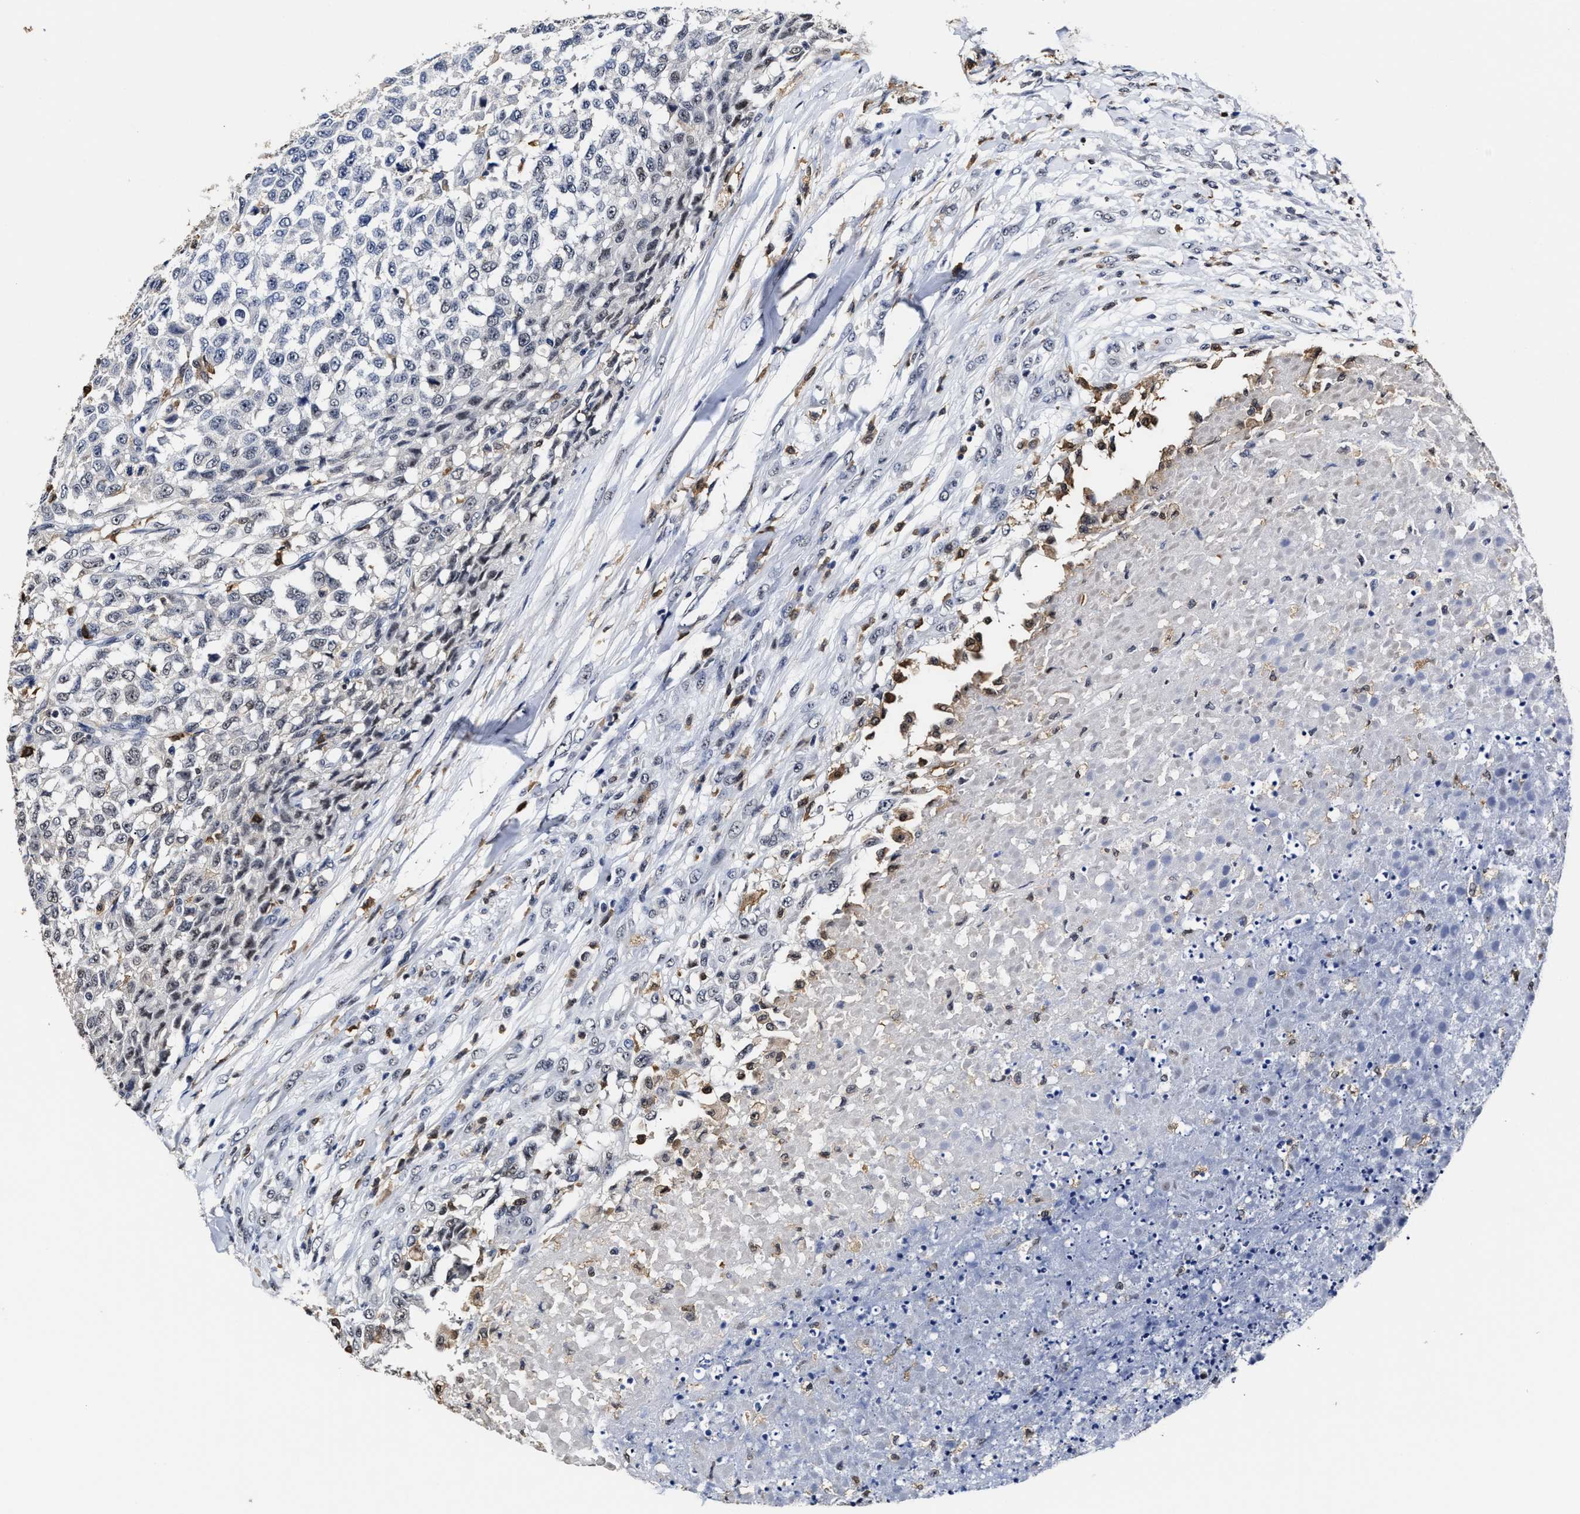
{"staining": {"intensity": "weak", "quantity": "<25%", "location": "nuclear"}, "tissue": "testis cancer", "cell_type": "Tumor cells", "image_type": "cancer", "snomed": [{"axis": "morphology", "description": "Seminoma, NOS"}, {"axis": "topography", "description": "Testis"}], "caption": "There is no significant expression in tumor cells of testis cancer.", "gene": "PRPF4B", "patient": {"sex": "male", "age": 59}}